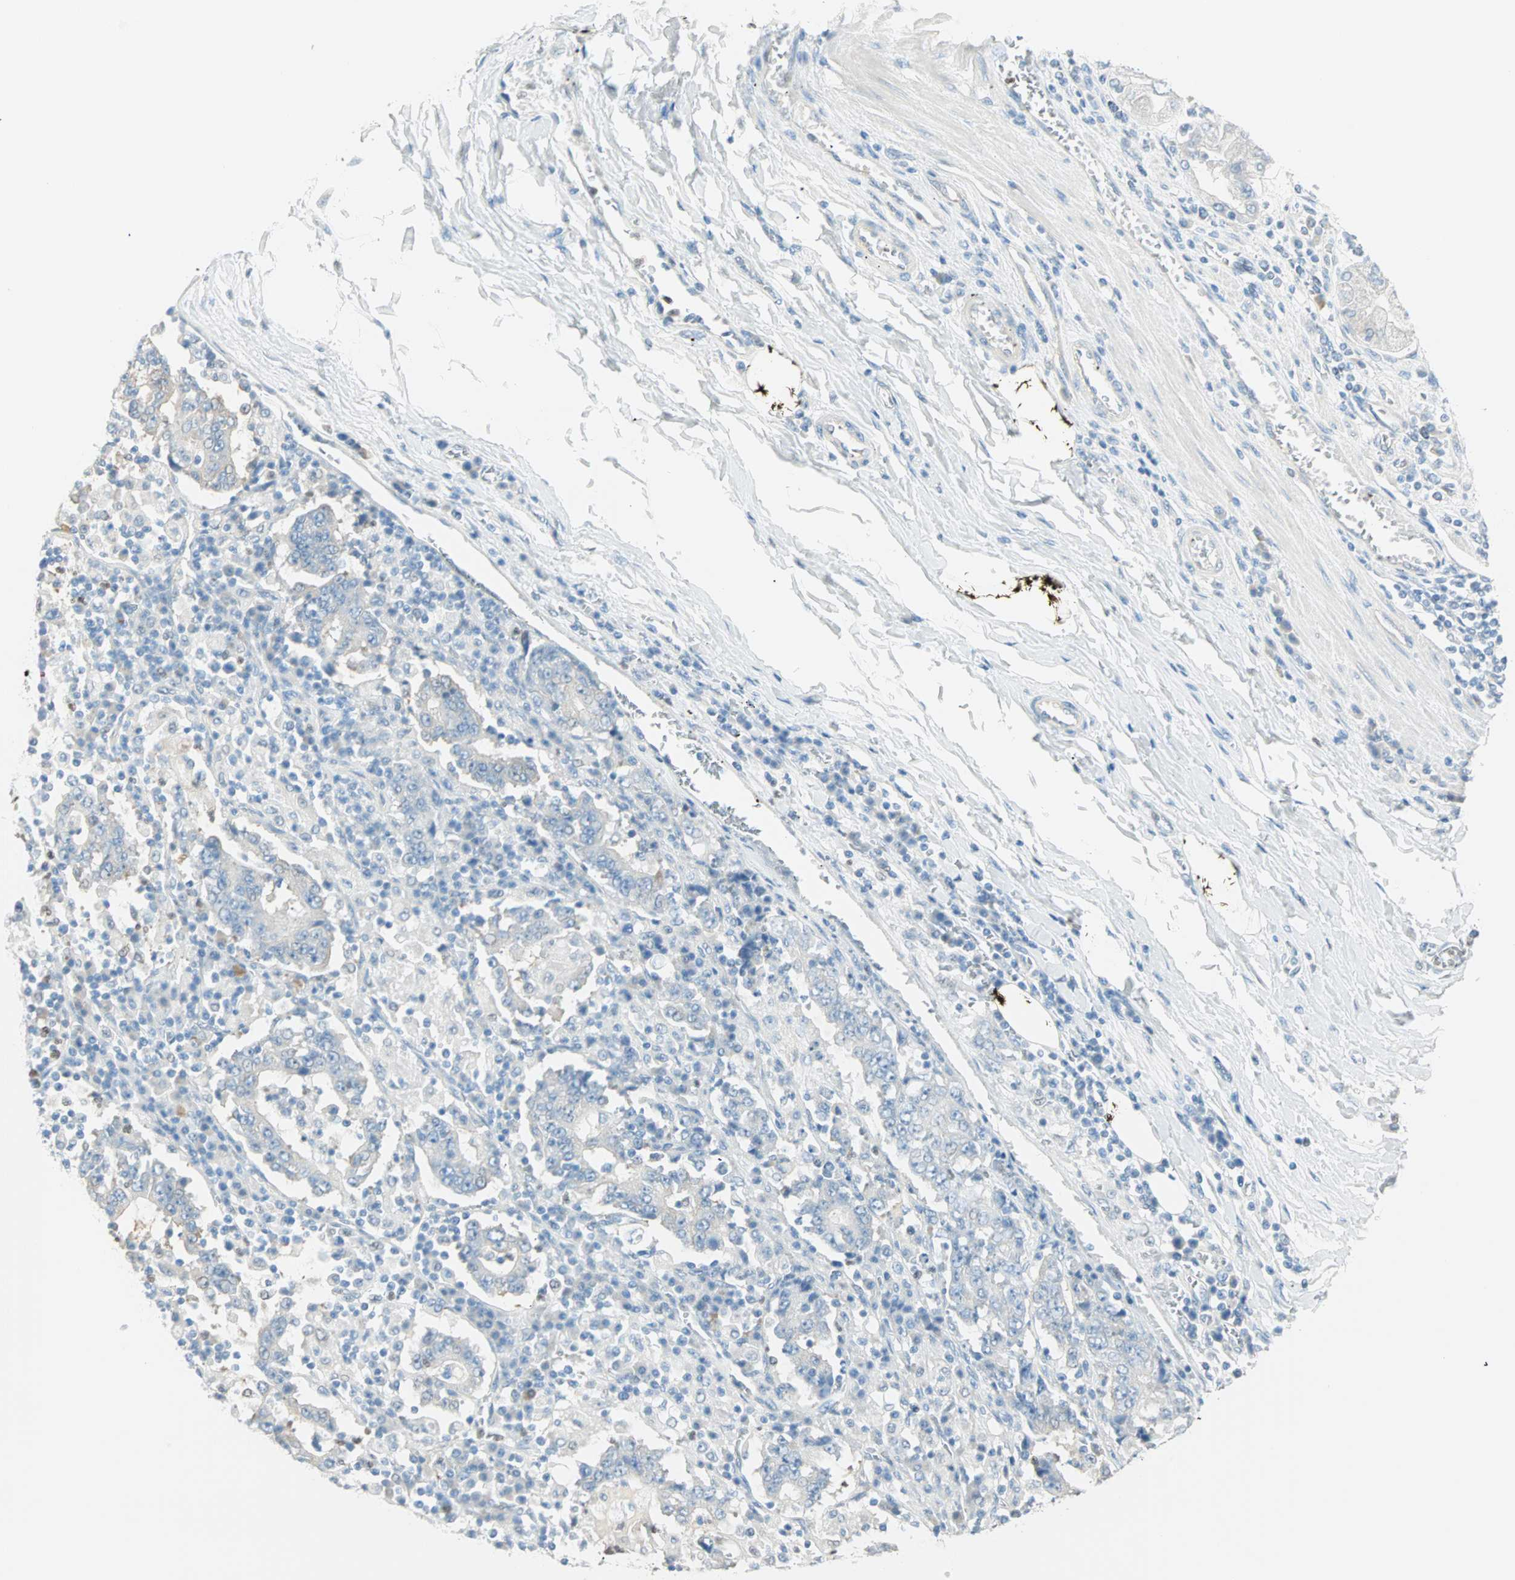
{"staining": {"intensity": "negative", "quantity": "none", "location": "none"}, "tissue": "stomach cancer", "cell_type": "Tumor cells", "image_type": "cancer", "snomed": [{"axis": "morphology", "description": "Normal tissue, NOS"}, {"axis": "morphology", "description": "Adenocarcinoma, NOS"}, {"axis": "topography", "description": "Stomach, upper"}, {"axis": "topography", "description": "Stomach"}], "caption": "An image of human stomach adenocarcinoma is negative for staining in tumor cells.", "gene": "MLLT10", "patient": {"sex": "male", "age": 59}}